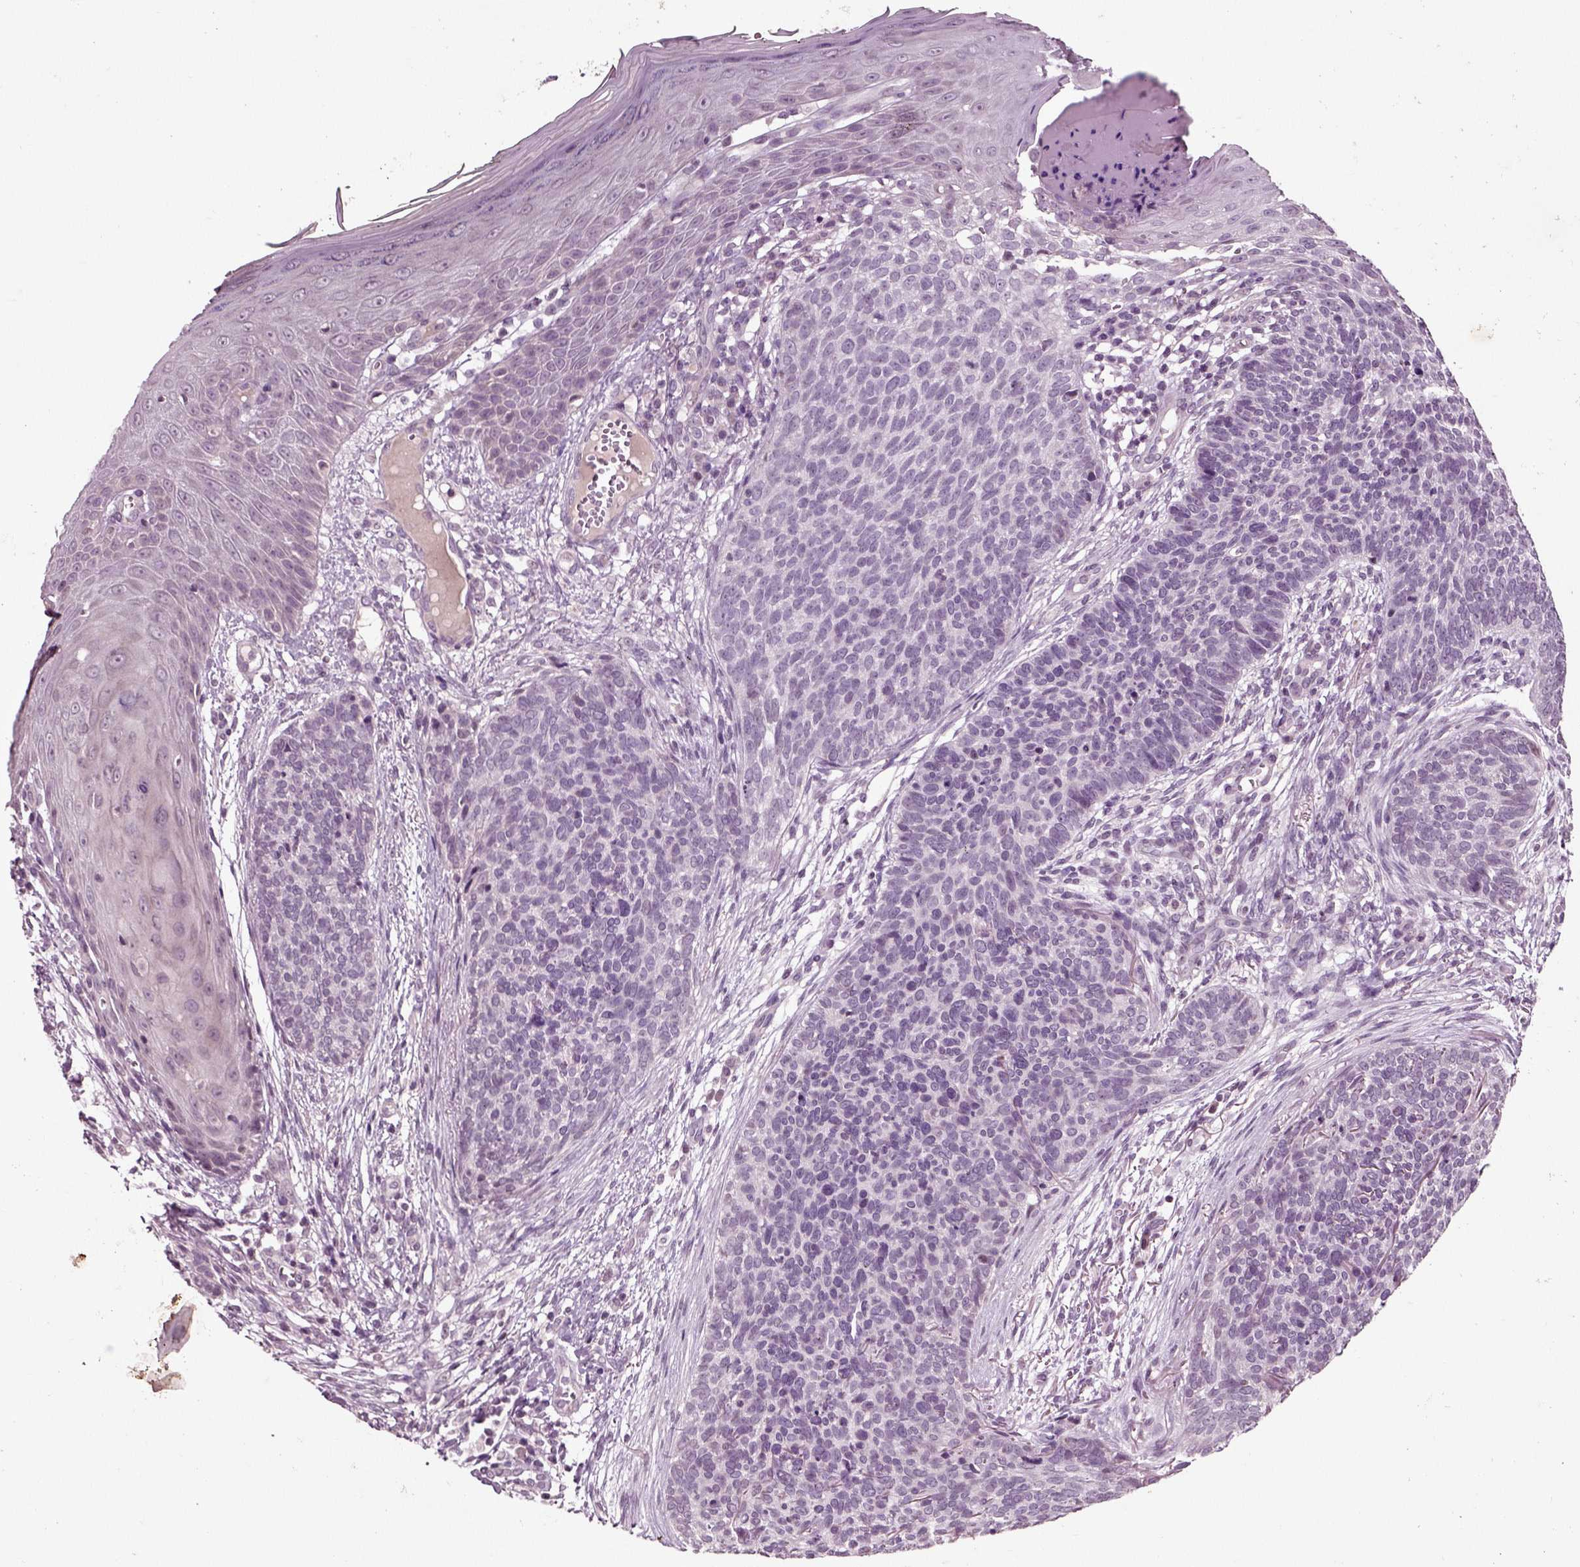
{"staining": {"intensity": "negative", "quantity": "none", "location": "none"}, "tissue": "skin cancer", "cell_type": "Tumor cells", "image_type": "cancer", "snomed": [{"axis": "morphology", "description": "Basal cell carcinoma"}, {"axis": "topography", "description": "Skin"}], "caption": "IHC histopathology image of human skin cancer (basal cell carcinoma) stained for a protein (brown), which displays no positivity in tumor cells.", "gene": "CHGB", "patient": {"sex": "male", "age": 64}}